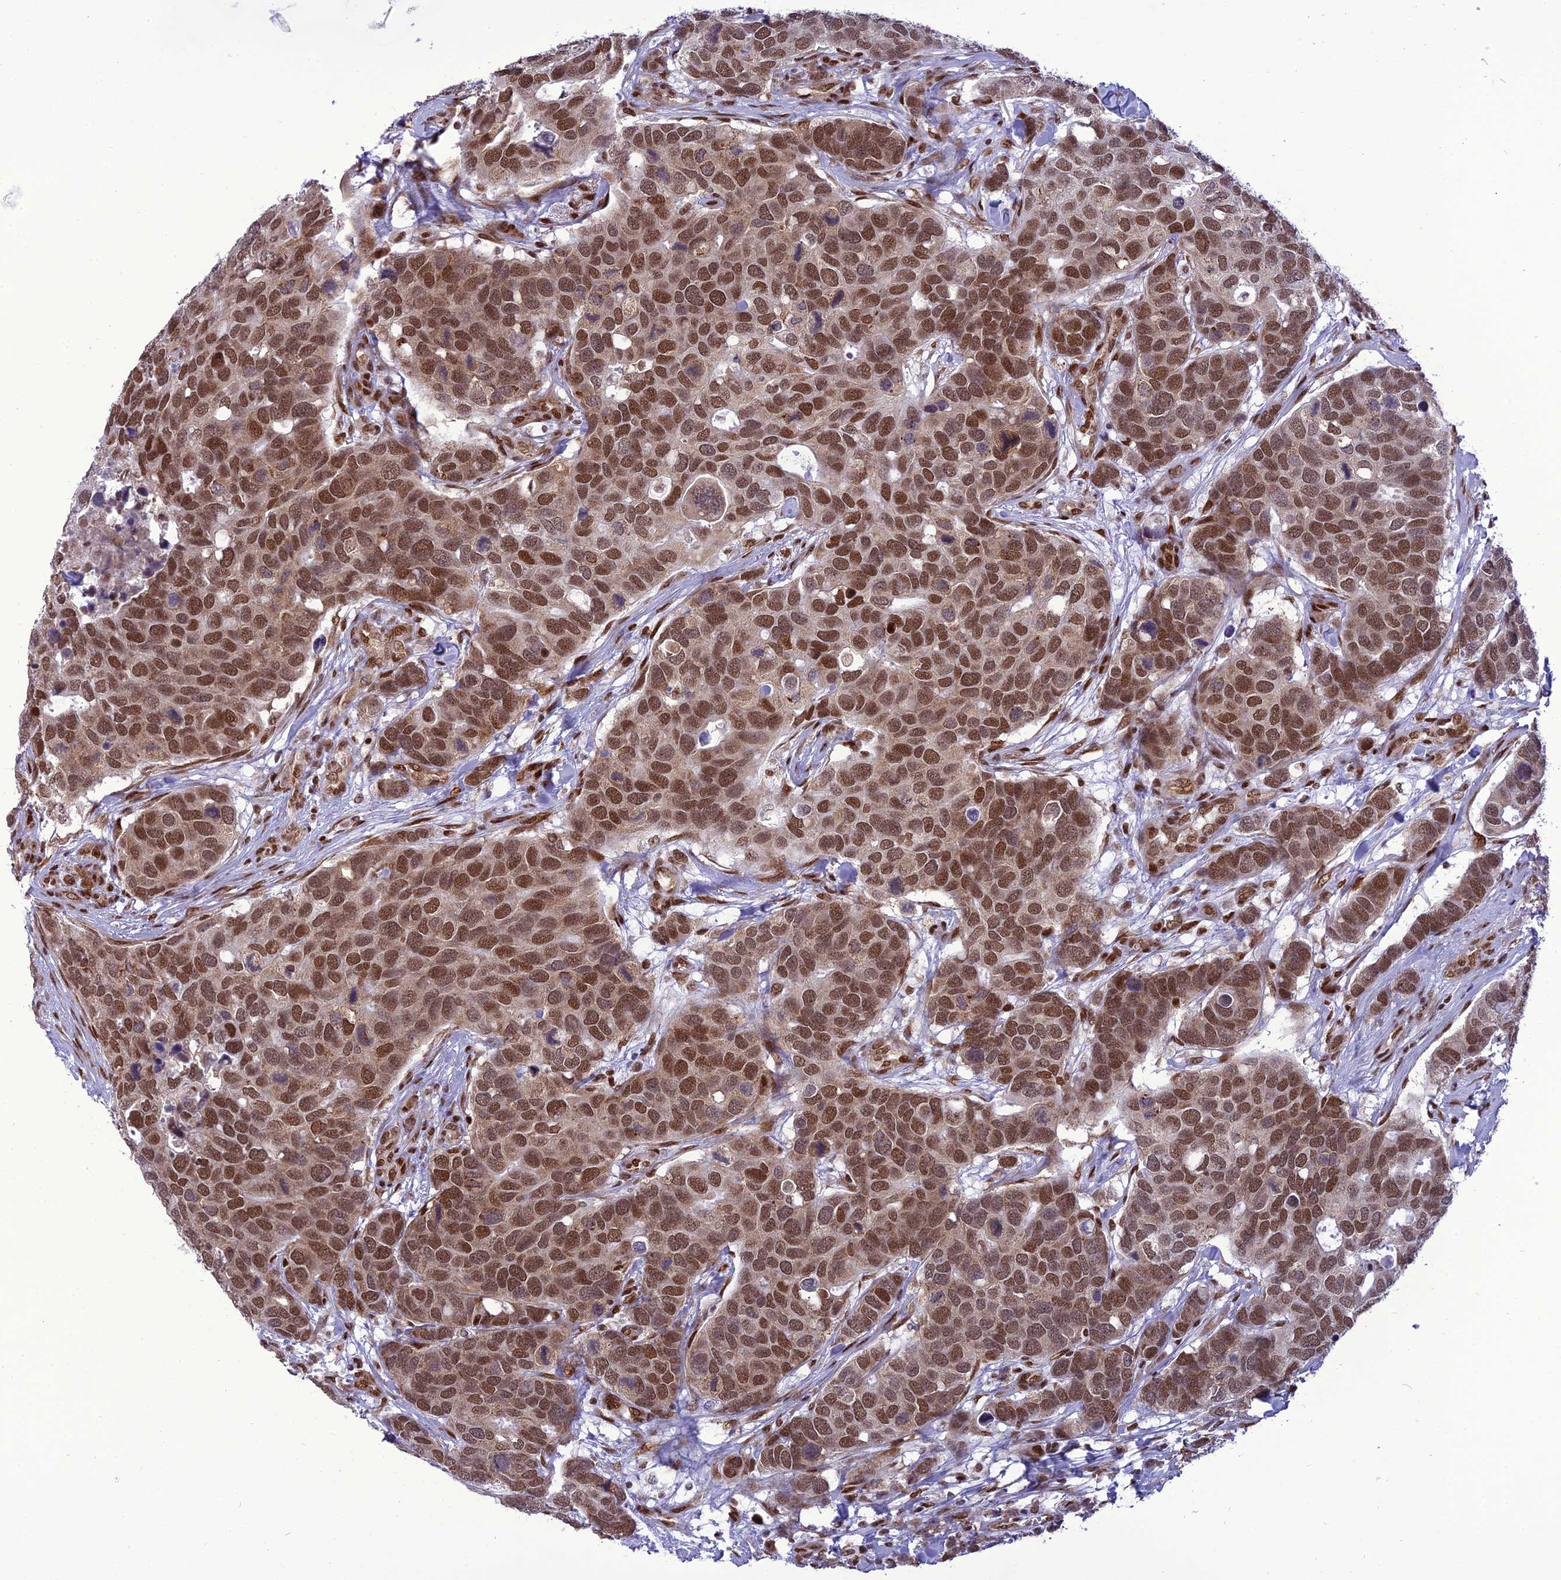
{"staining": {"intensity": "moderate", "quantity": ">75%", "location": "nuclear"}, "tissue": "breast cancer", "cell_type": "Tumor cells", "image_type": "cancer", "snomed": [{"axis": "morphology", "description": "Duct carcinoma"}, {"axis": "topography", "description": "Breast"}], "caption": "A high-resolution image shows immunohistochemistry (IHC) staining of breast cancer (infiltrating ductal carcinoma), which exhibits moderate nuclear expression in about >75% of tumor cells. Using DAB (3,3'-diaminobenzidine) (brown) and hematoxylin (blue) stains, captured at high magnification using brightfield microscopy.", "gene": "DDX1", "patient": {"sex": "female", "age": 83}}